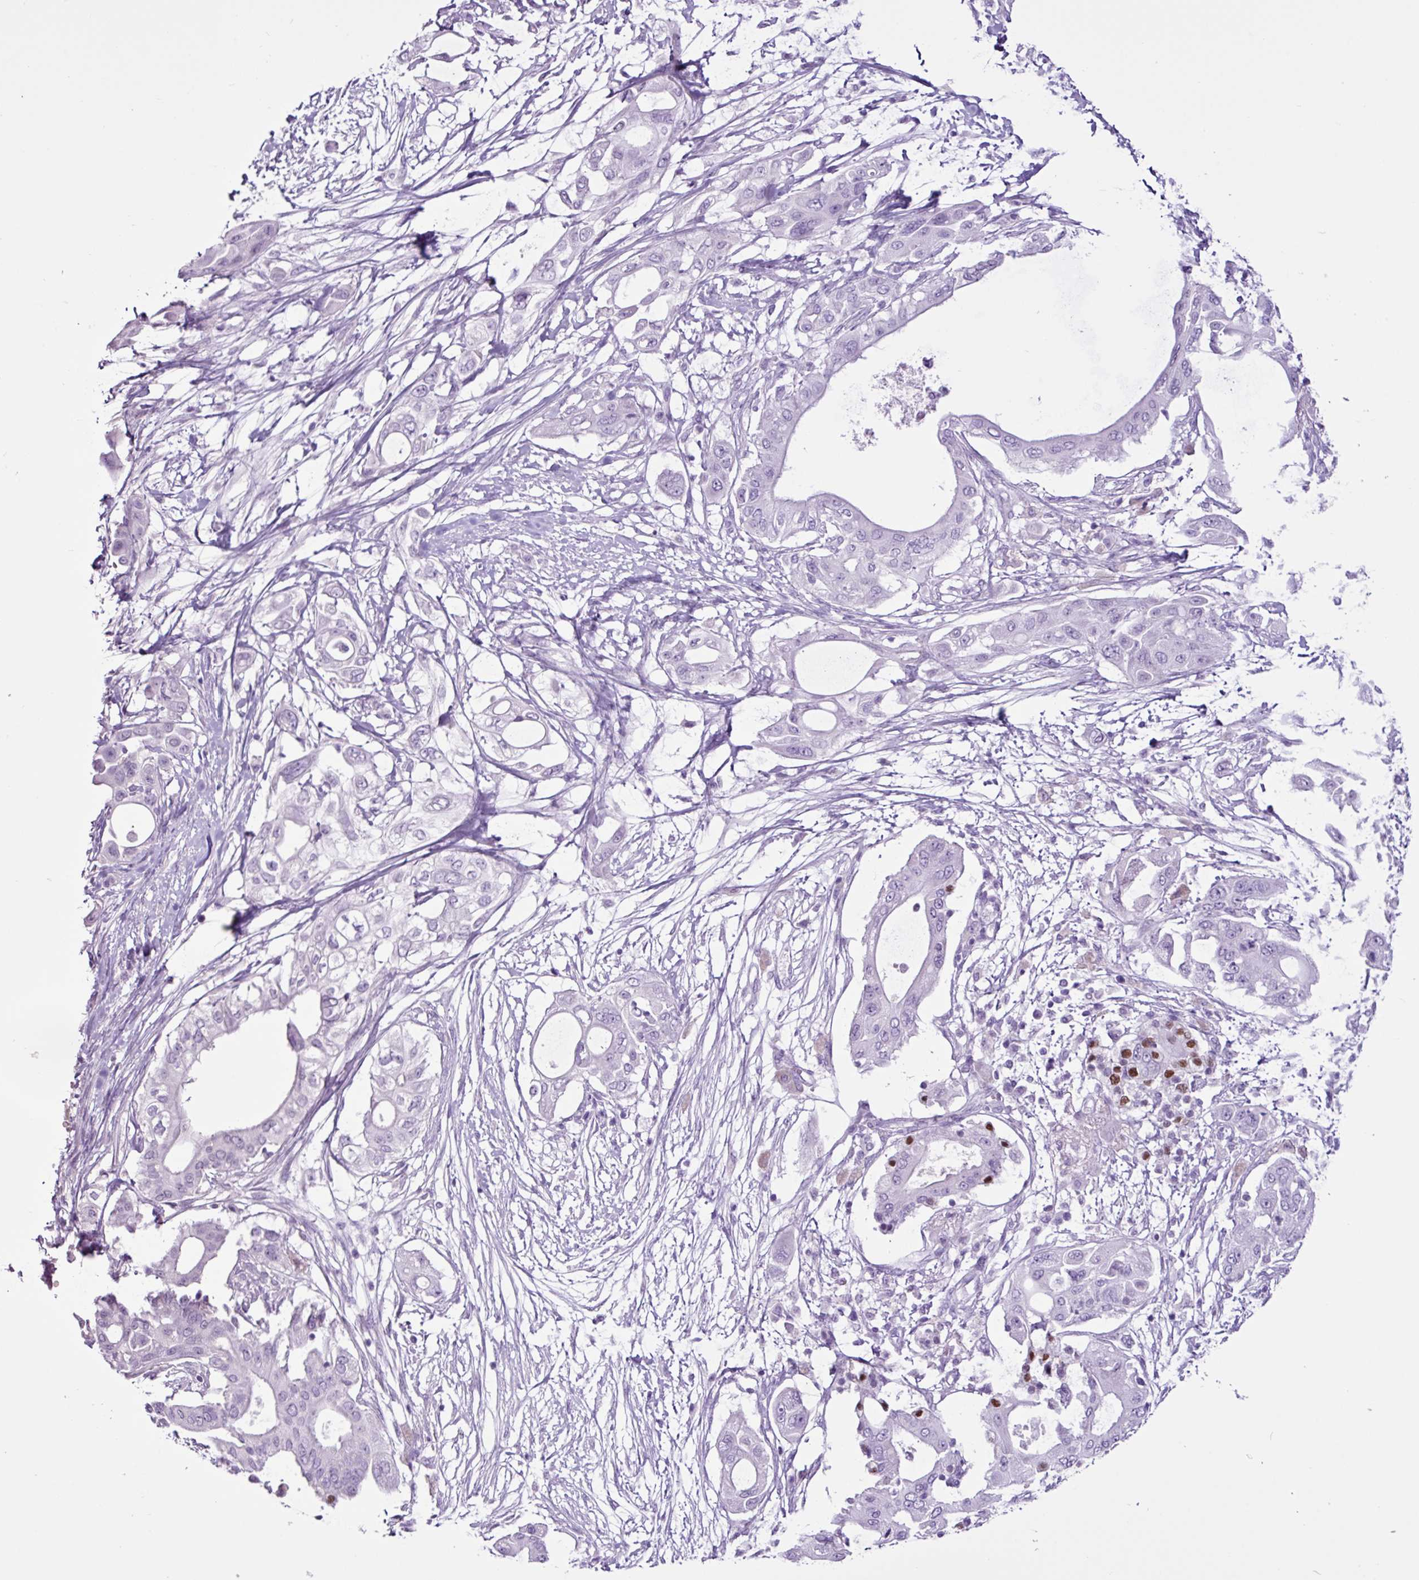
{"staining": {"intensity": "negative", "quantity": "none", "location": "none"}, "tissue": "pancreatic cancer", "cell_type": "Tumor cells", "image_type": "cancer", "snomed": [{"axis": "morphology", "description": "Adenocarcinoma, NOS"}, {"axis": "topography", "description": "Pancreas"}], "caption": "A histopathology image of pancreatic adenocarcinoma stained for a protein displays no brown staining in tumor cells.", "gene": "PGR", "patient": {"sex": "male", "age": 68}}